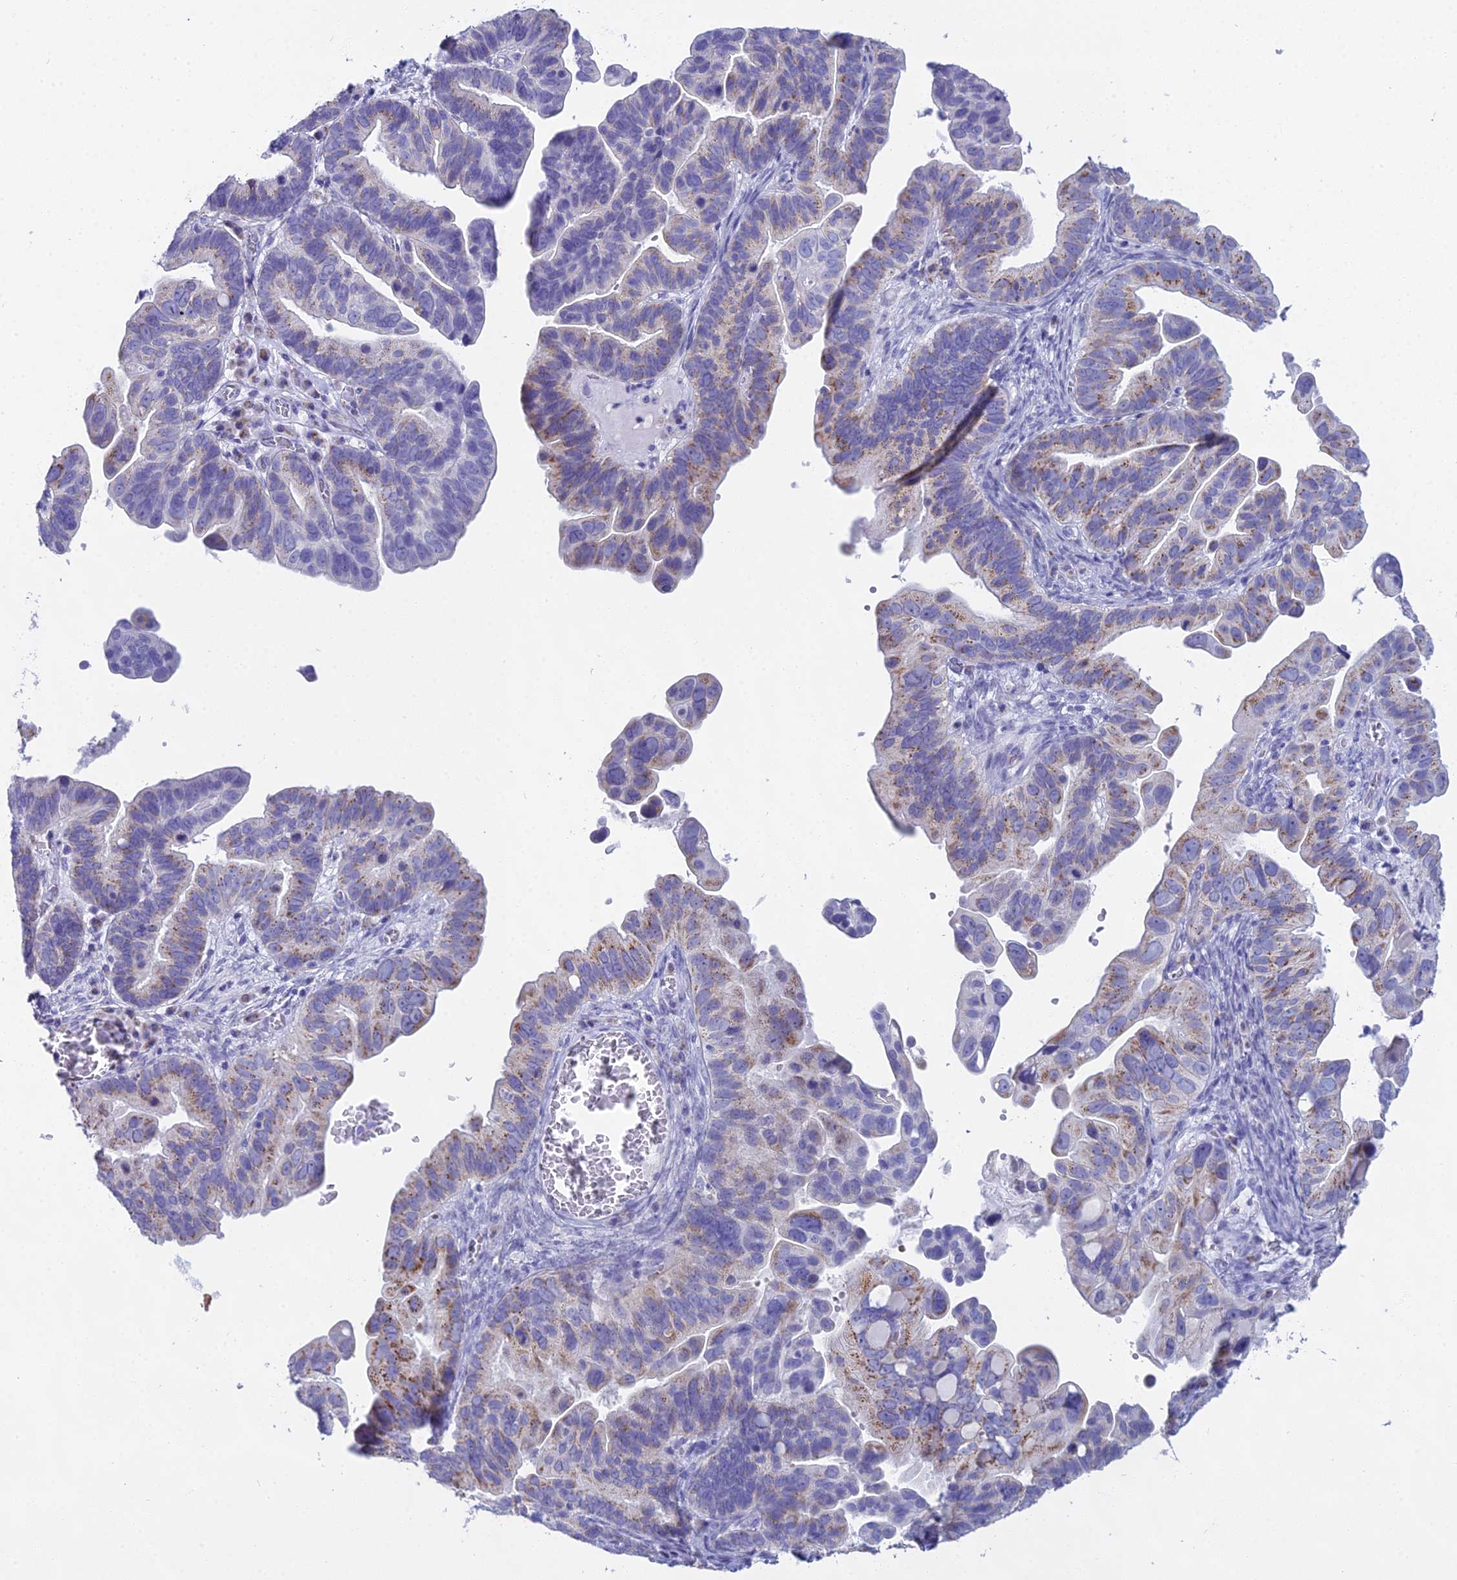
{"staining": {"intensity": "moderate", "quantity": "25%-75%", "location": "cytoplasmic/membranous"}, "tissue": "ovarian cancer", "cell_type": "Tumor cells", "image_type": "cancer", "snomed": [{"axis": "morphology", "description": "Cystadenocarcinoma, serous, NOS"}, {"axis": "topography", "description": "Ovary"}], "caption": "Protein positivity by immunohistochemistry (IHC) reveals moderate cytoplasmic/membranous expression in approximately 25%-75% of tumor cells in serous cystadenocarcinoma (ovarian). Using DAB (brown) and hematoxylin (blue) stains, captured at high magnification using brightfield microscopy.", "gene": "CGB2", "patient": {"sex": "female", "age": 56}}